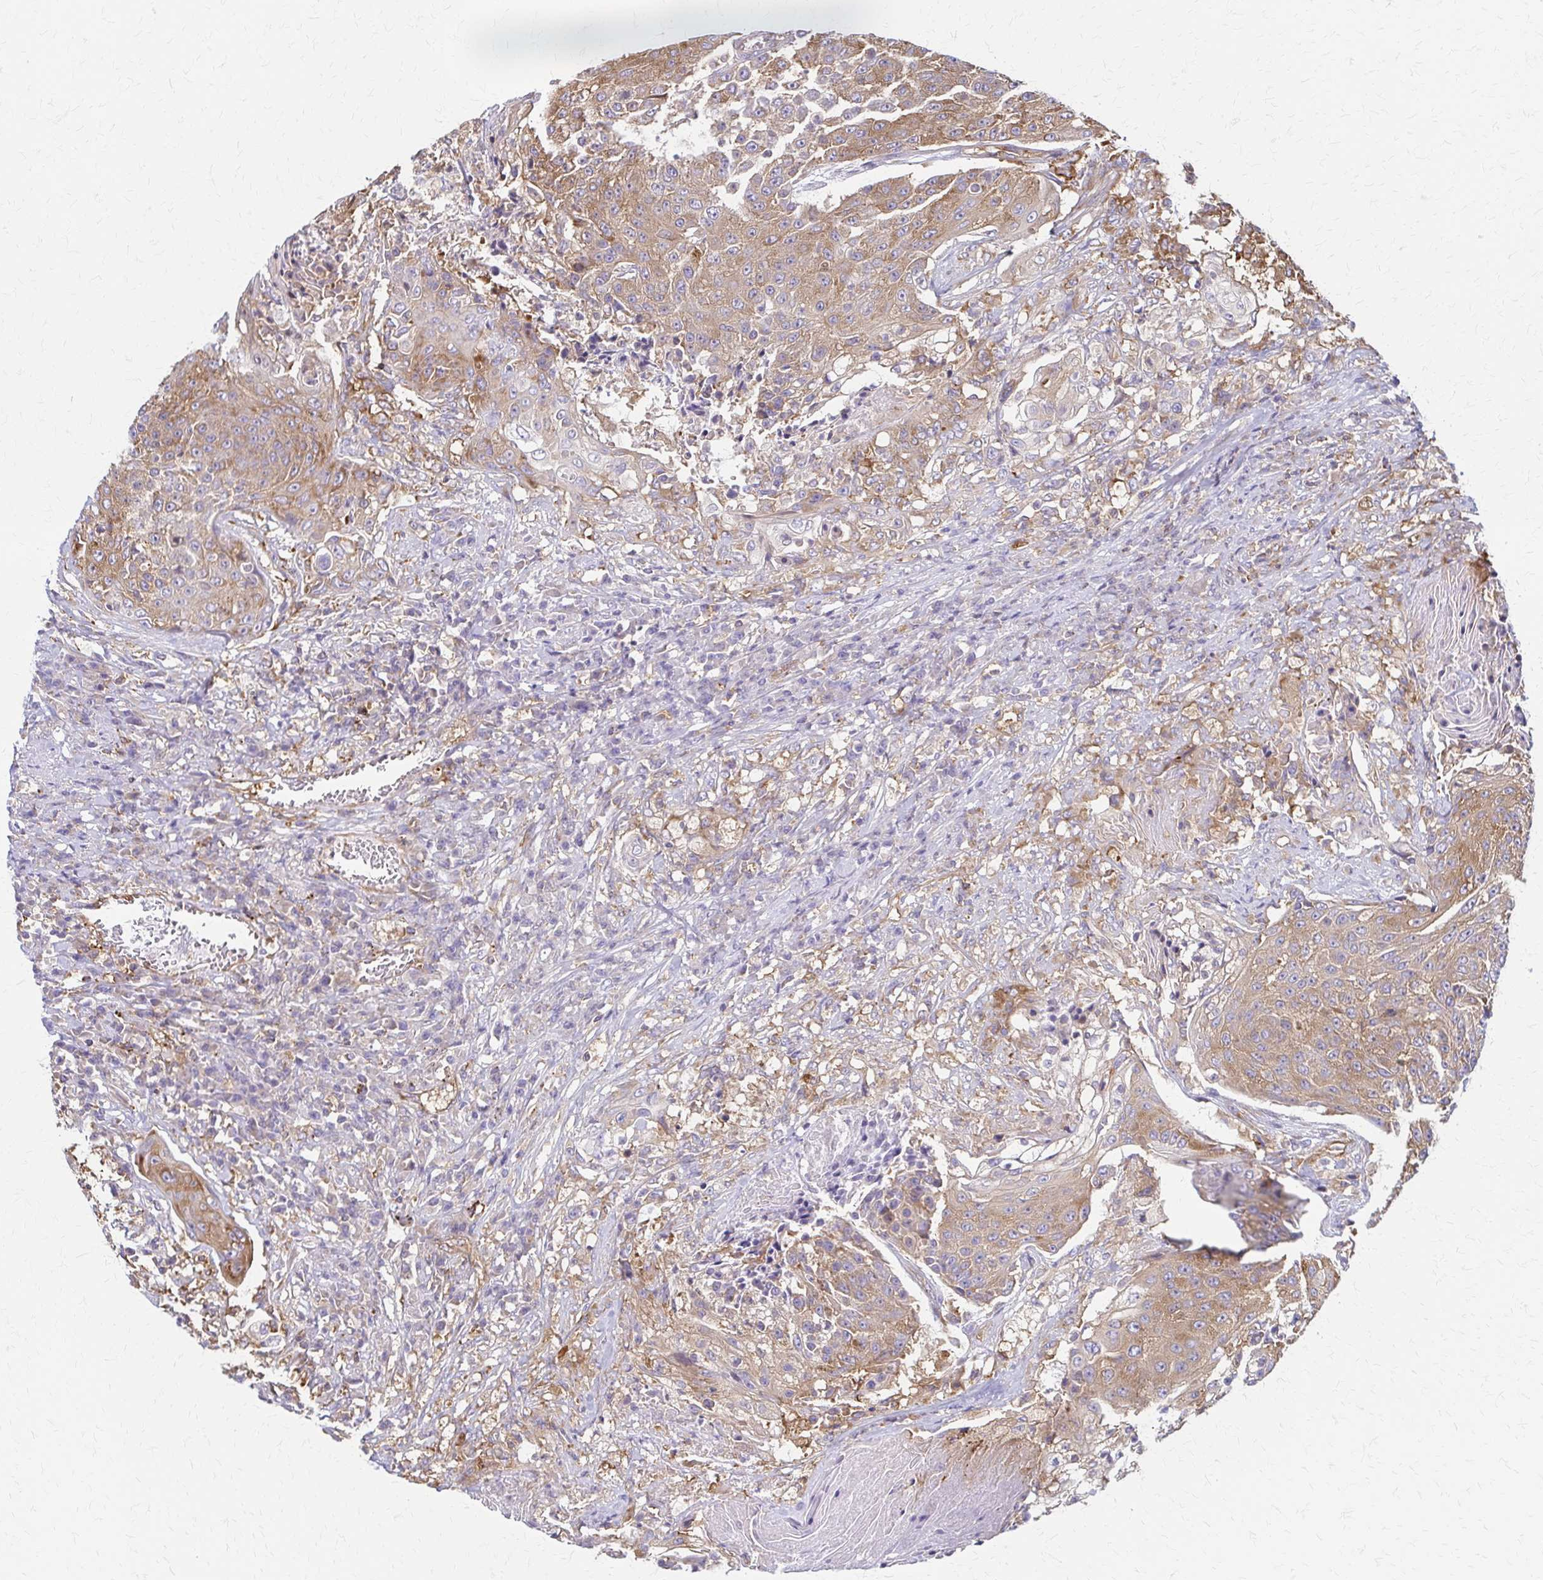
{"staining": {"intensity": "moderate", "quantity": "25%-75%", "location": "cytoplasmic/membranous"}, "tissue": "urothelial cancer", "cell_type": "Tumor cells", "image_type": "cancer", "snomed": [{"axis": "morphology", "description": "Urothelial carcinoma, High grade"}, {"axis": "topography", "description": "Urinary bladder"}], "caption": "Immunohistochemistry micrograph of human high-grade urothelial carcinoma stained for a protein (brown), which demonstrates medium levels of moderate cytoplasmic/membranous expression in about 25%-75% of tumor cells.", "gene": "WASF2", "patient": {"sex": "female", "age": 63}}